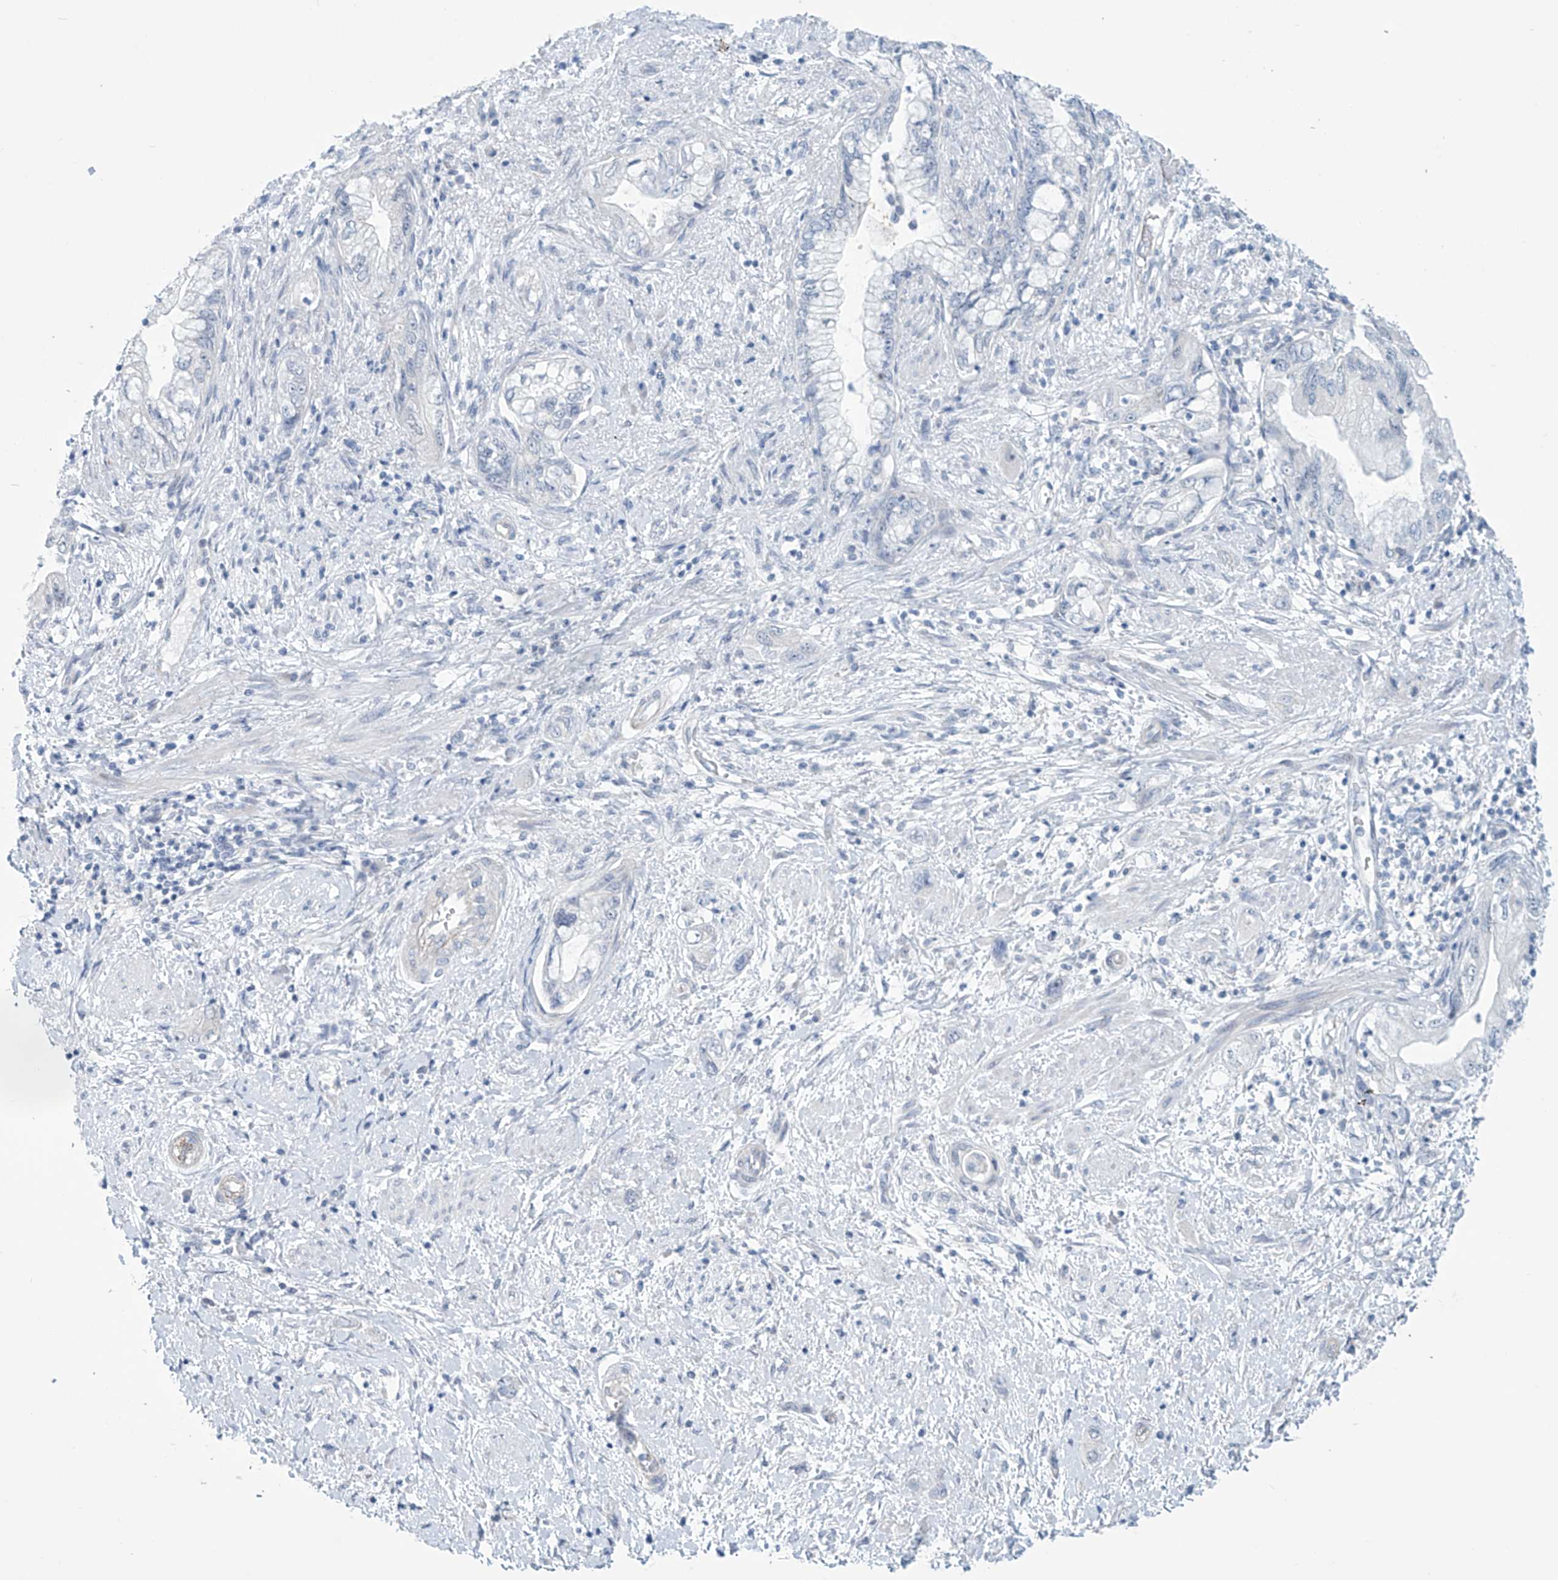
{"staining": {"intensity": "negative", "quantity": "none", "location": "none"}, "tissue": "pancreatic cancer", "cell_type": "Tumor cells", "image_type": "cancer", "snomed": [{"axis": "morphology", "description": "Adenocarcinoma, NOS"}, {"axis": "topography", "description": "Pancreas"}], "caption": "Tumor cells show no significant protein staining in pancreatic cancer (adenocarcinoma). (DAB immunohistochemistry (IHC) with hematoxylin counter stain).", "gene": "SLC35A5", "patient": {"sex": "female", "age": 73}}